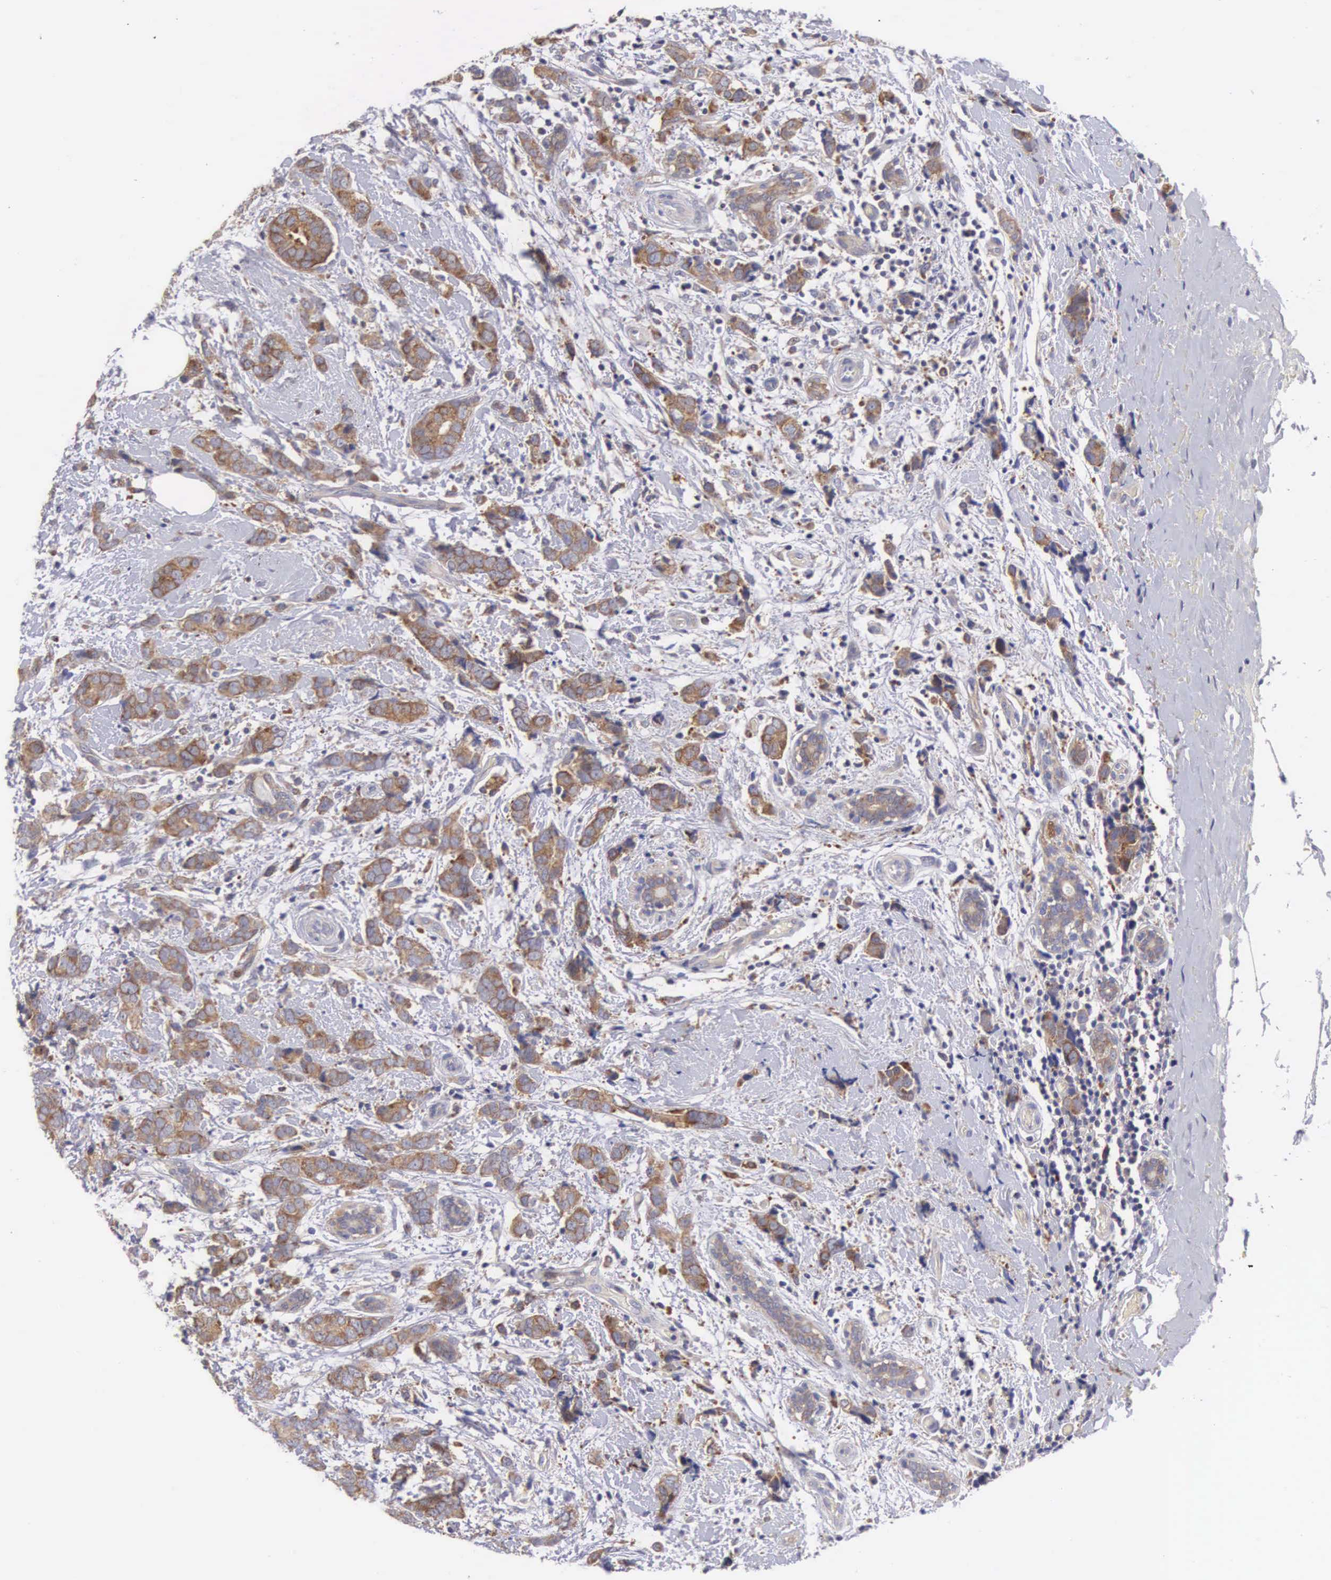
{"staining": {"intensity": "moderate", "quantity": ">75%", "location": "cytoplasmic/membranous"}, "tissue": "breast cancer", "cell_type": "Tumor cells", "image_type": "cancer", "snomed": [{"axis": "morphology", "description": "Duct carcinoma"}, {"axis": "topography", "description": "Breast"}], "caption": "IHC photomicrograph of neoplastic tissue: breast cancer (intraductal carcinoma) stained using immunohistochemistry (IHC) demonstrates medium levels of moderate protein expression localized specifically in the cytoplasmic/membranous of tumor cells, appearing as a cytoplasmic/membranous brown color.", "gene": "TXLNG", "patient": {"sex": "female", "age": 53}}